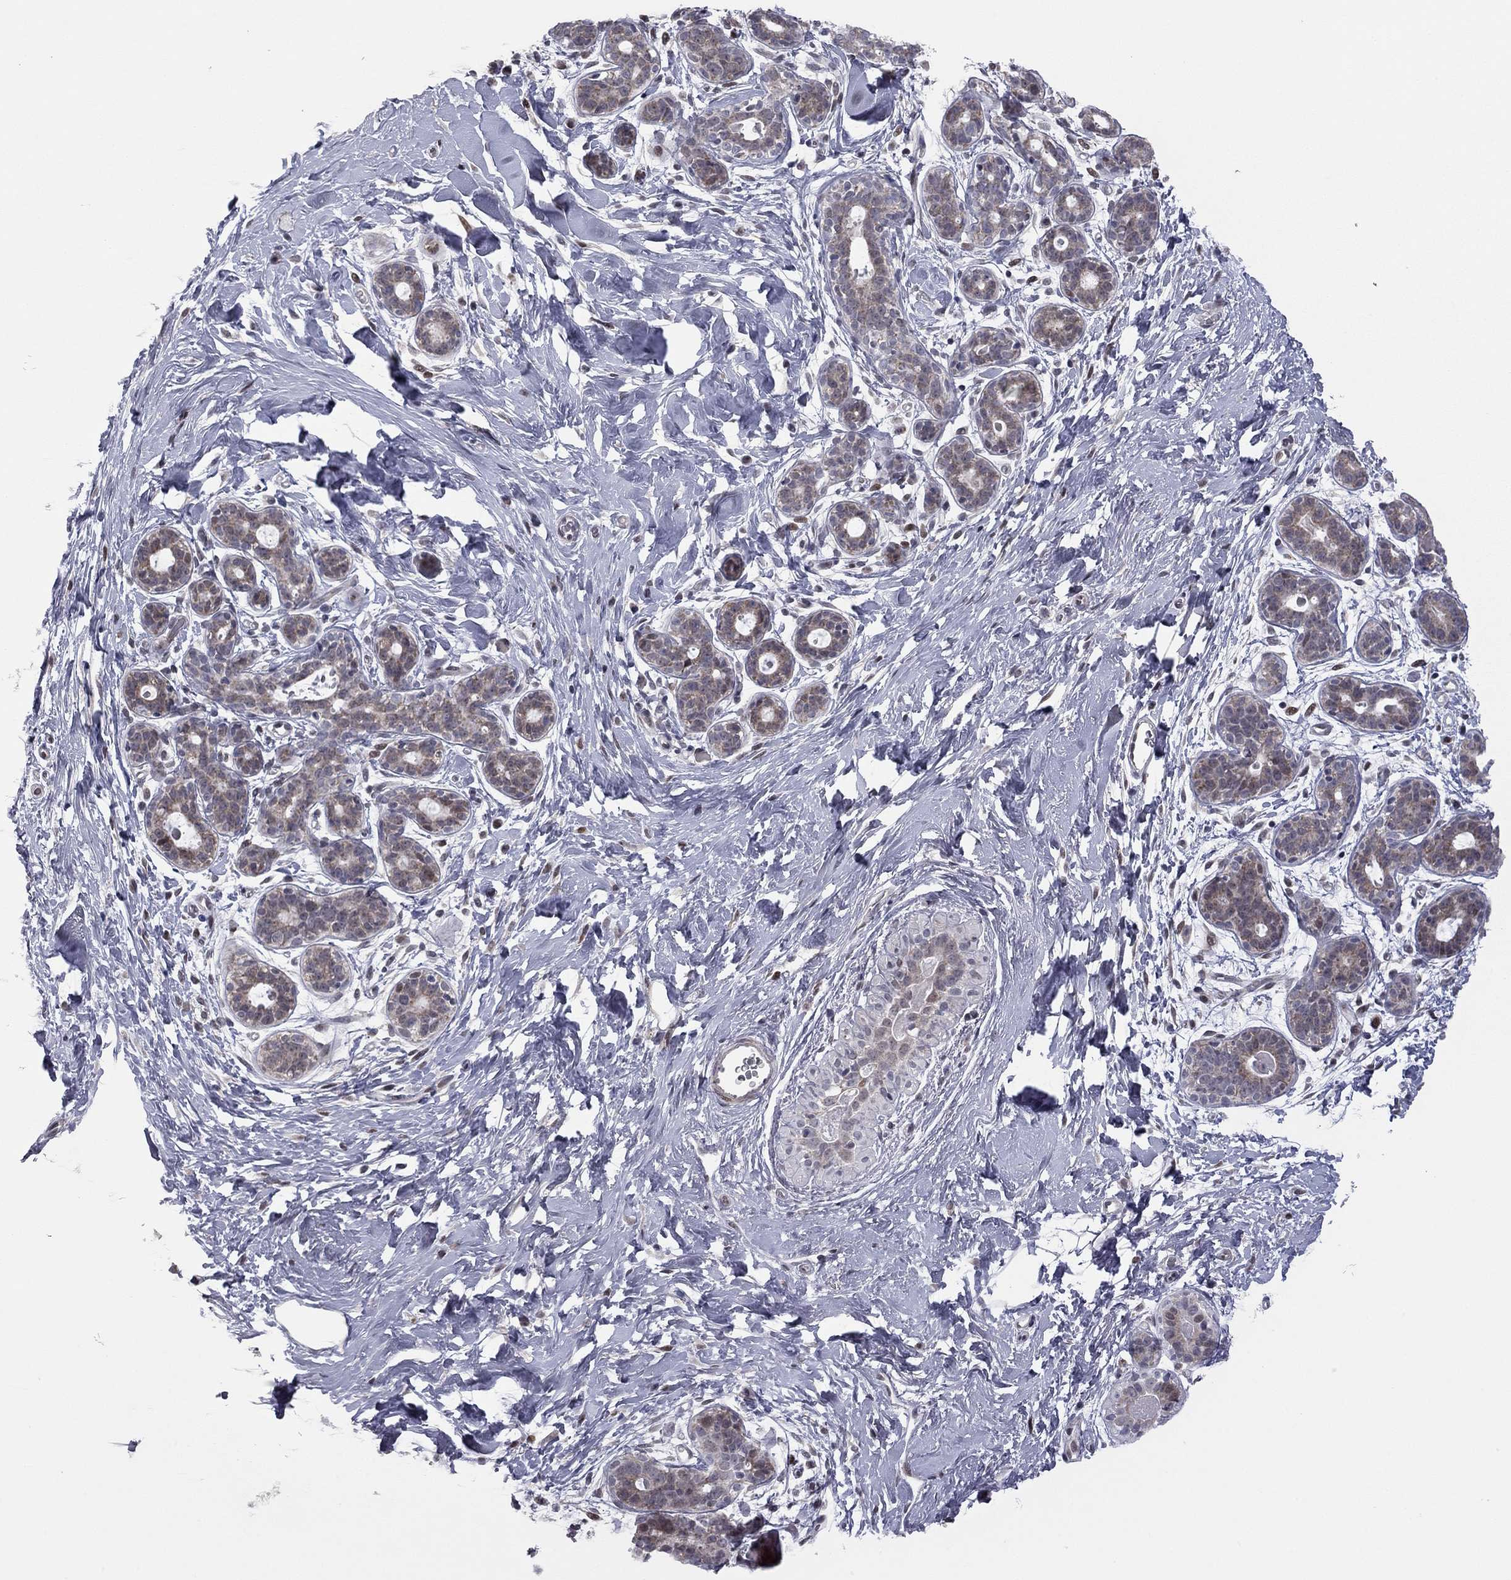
{"staining": {"intensity": "negative", "quantity": "none", "location": "none"}, "tissue": "breast", "cell_type": "Adipocytes", "image_type": "normal", "snomed": [{"axis": "morphology", "description": "Normal tissue, NOS"}, {"axis": "topography", "description": "Breast"}], "caption": "High magnification brightfield microscopy of benign breast stained with DAB (3,3'-diaminobenzidine) (brown) and counterstained with hematoxylin (blue): adipocytes show no significant expression. The staining is performed using DAB brown chromogen with nuclei counter-stained in using hematoxylin.", "gene": "MC3R", "patient": {"sex": "female", "age": 43}}